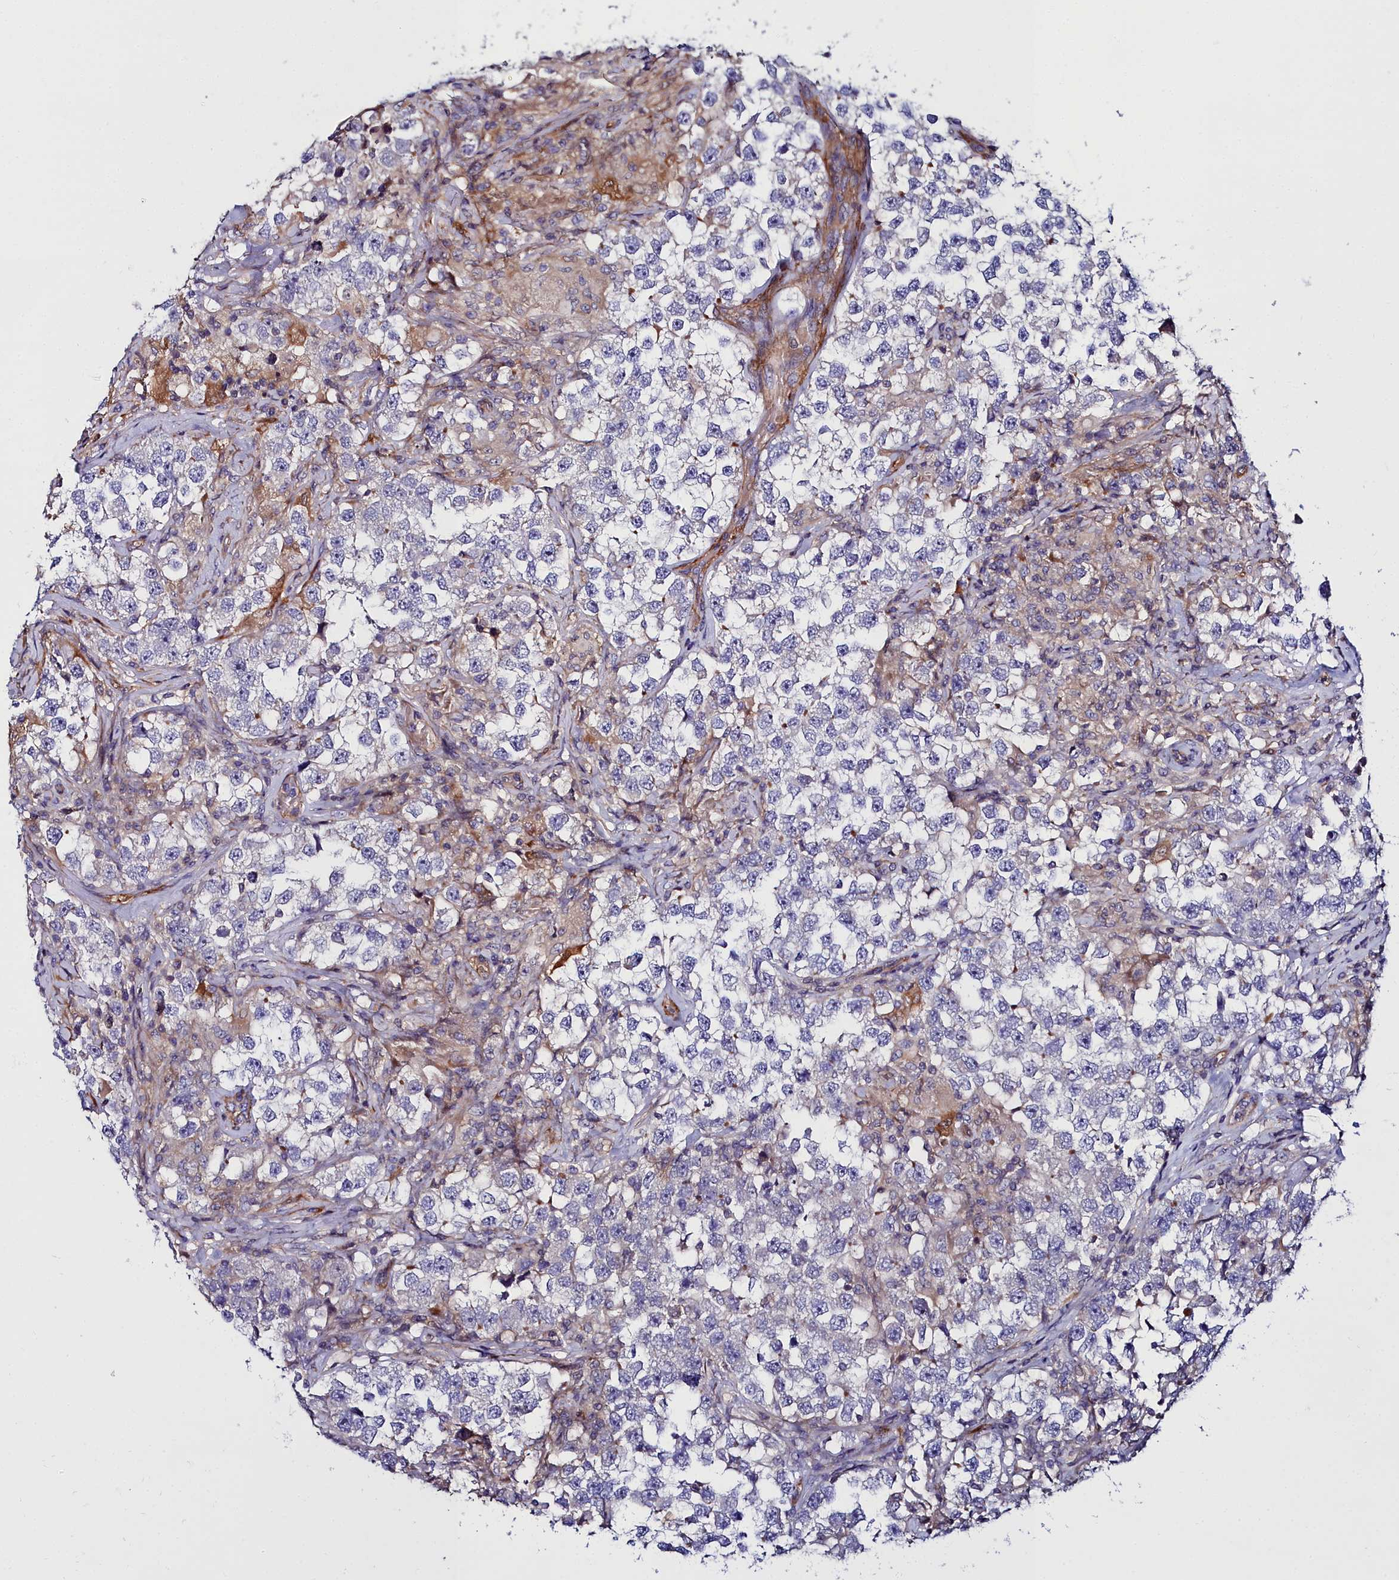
{"staining": {"intensity": "negative", "quantity": "none", "location": "none"}, "tissue": "testis cancer", "cell_type": "Tumor cells", "image_type": "cancer", "snomed": [{"axis": "morphology", "description": "Seminoma, NOS"}, {"axis": "topography", "description": "Testis"}], "caption": "A high-resolution micrograph shows IHC staining of testis cancer, which shows no significant expression in tumor cells.", "gene": "FADS3", "patient": {"sex": "male", "age": 46}}